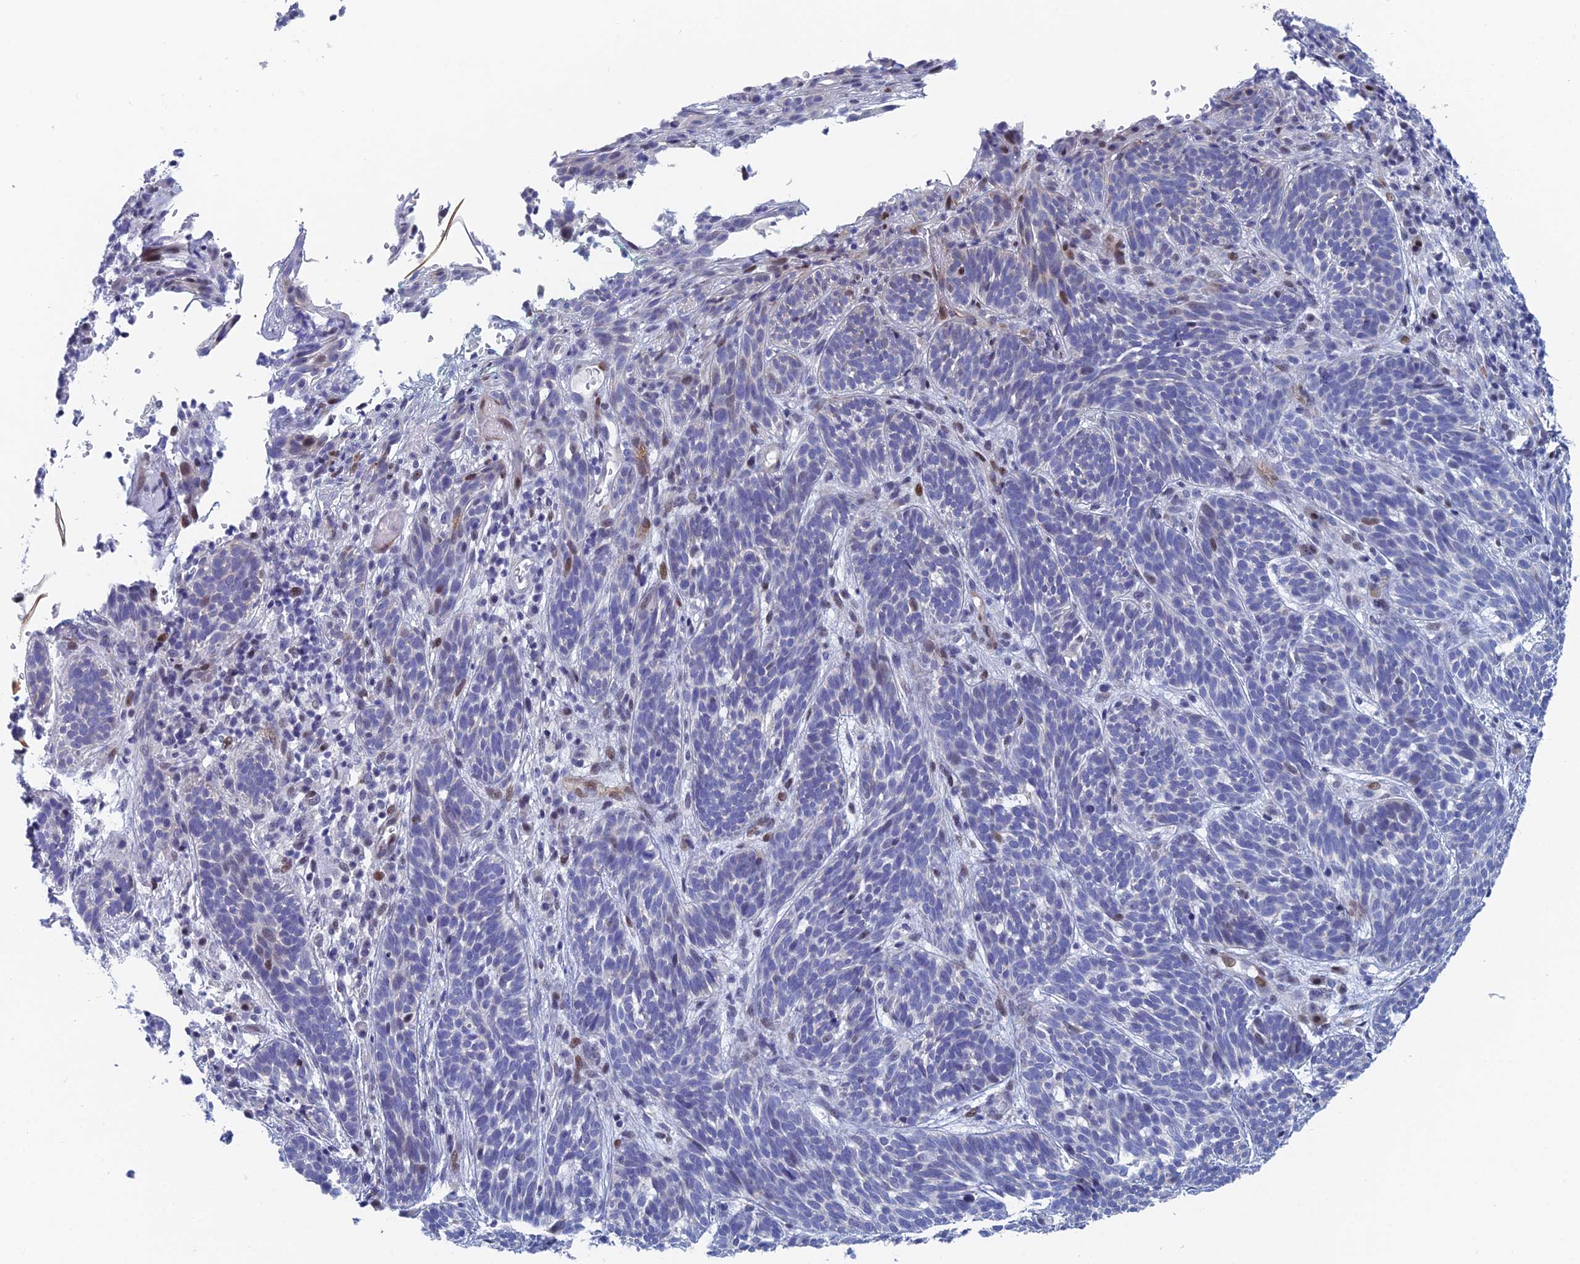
{"staining": {"intensity": "negative", "quantity": "none", "location": "none"}, "tissue": "skin cancer", "cell_type": "Tumor cells", "image_type": "cancer", "snomed": [{"axis": "morphology", "description": "Basal cell carcinoma"}, {"axis": "topography", "description": "Skin"}], "caption": "Basal cell carcinoma (skin) was stained to show a protein in brown. There is no significant staining in tumor cells.", "gene": "DRGX", "patient": {"sex": "male", "age": 71}}